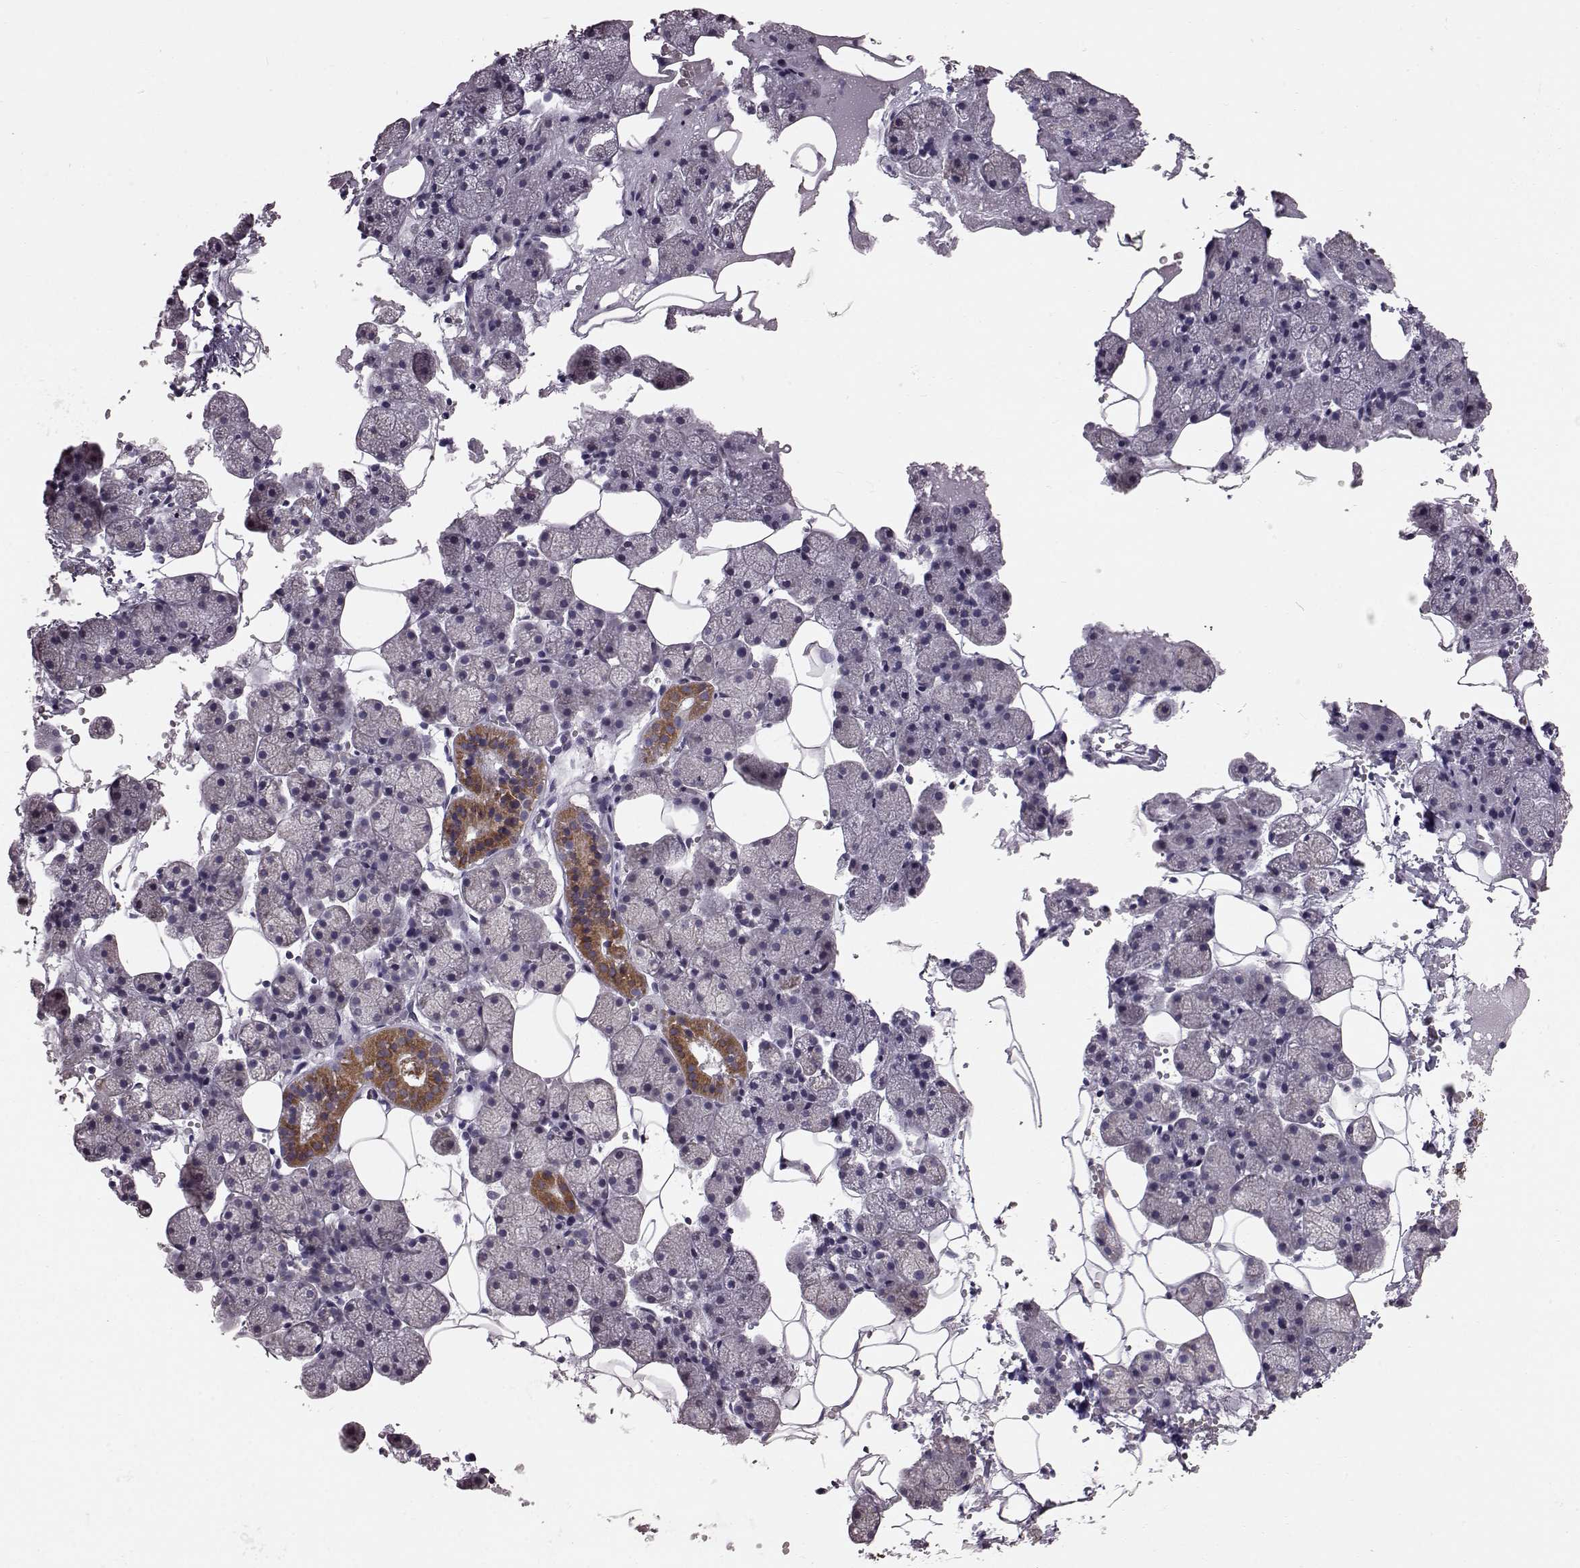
{"staining": {"intensity": "strong", "quantity": "<25%", "location": "cytoplasmic/membranous"}, "tissue": "salivary gland", "cell_type": "Glandular cells", "image_type": "normal", "snomed": [{"axis": "morphology", "description": "Normal tissue, NOS"}, {"axis": "topography", "description": "Salivary gland"}], "caption": "High-magnification brightfield microscopy of benign salivary gland stained with DAB (3,3'-diaminobenzidine) (brown) and counterstained with hematoxylin (blue). glandular cells exhibit strong cytoplasmic/membranous staining is seen in about<25% of cells.", "gene": "FAM8A1", "patient": {"sex": "male", "age": 38}}